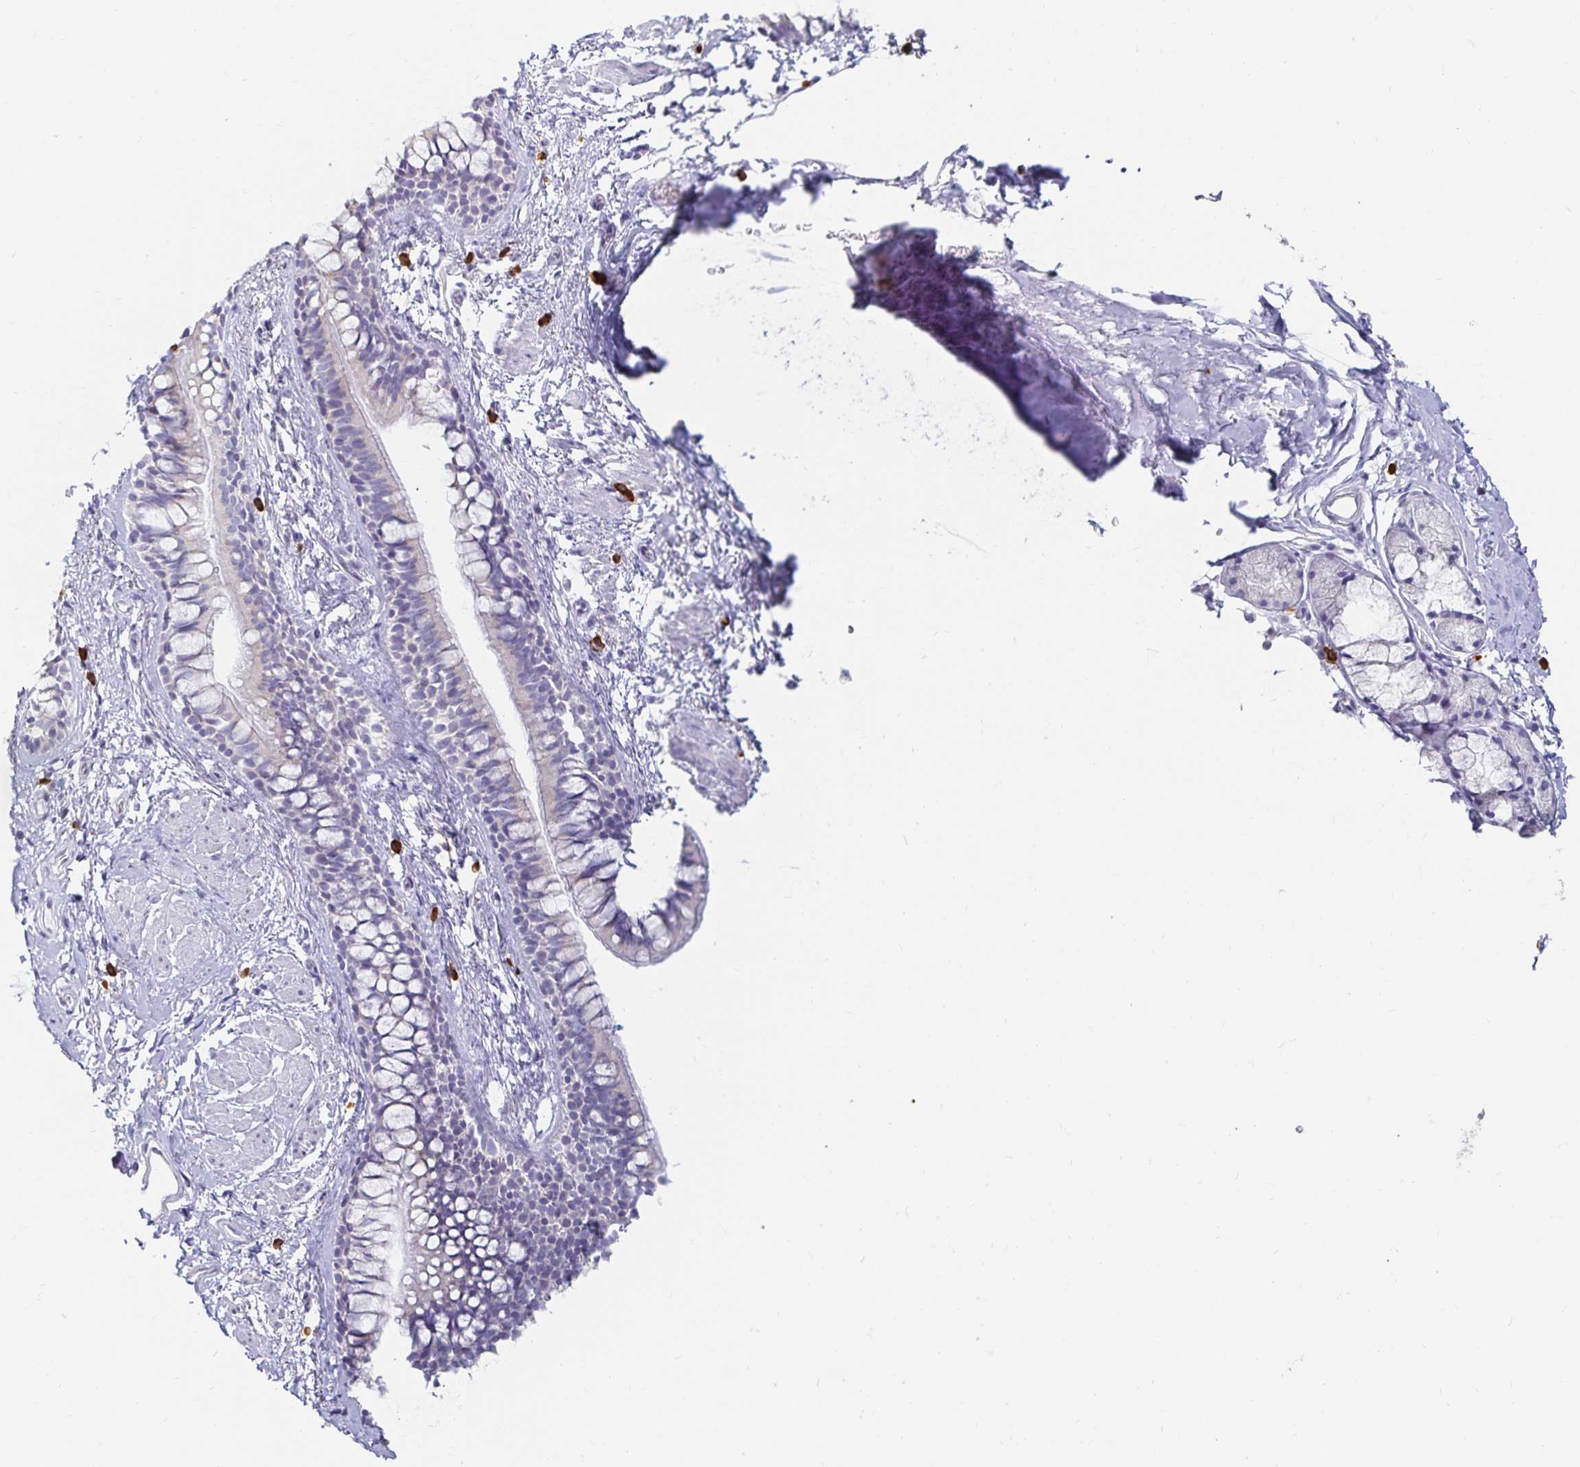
{"staining": {"intensity": "negative", "quantity": "none", "location": "none"}, "tissue": "bronchus", "cell_type": "Respiratory epithelial cells", "image_type": "normal", "snomed": [{"axis": "morphology", "description": "Normal tissue, NOS"}, {"axis": "topography", "description": "Lymph node"}, {"axis": "topography", "description": "Cartilage tissue"}, {"axis": "topography", "description": "Bronchus"}], "caption": "High power microscopy histopathology image of an immunohistochemistry photomicrograph of normal bronchus, revealing no significant staining in respiratory epithelial cells.", "gene": "TNIP1", "patient": {"sex": "female", "age": 70}}